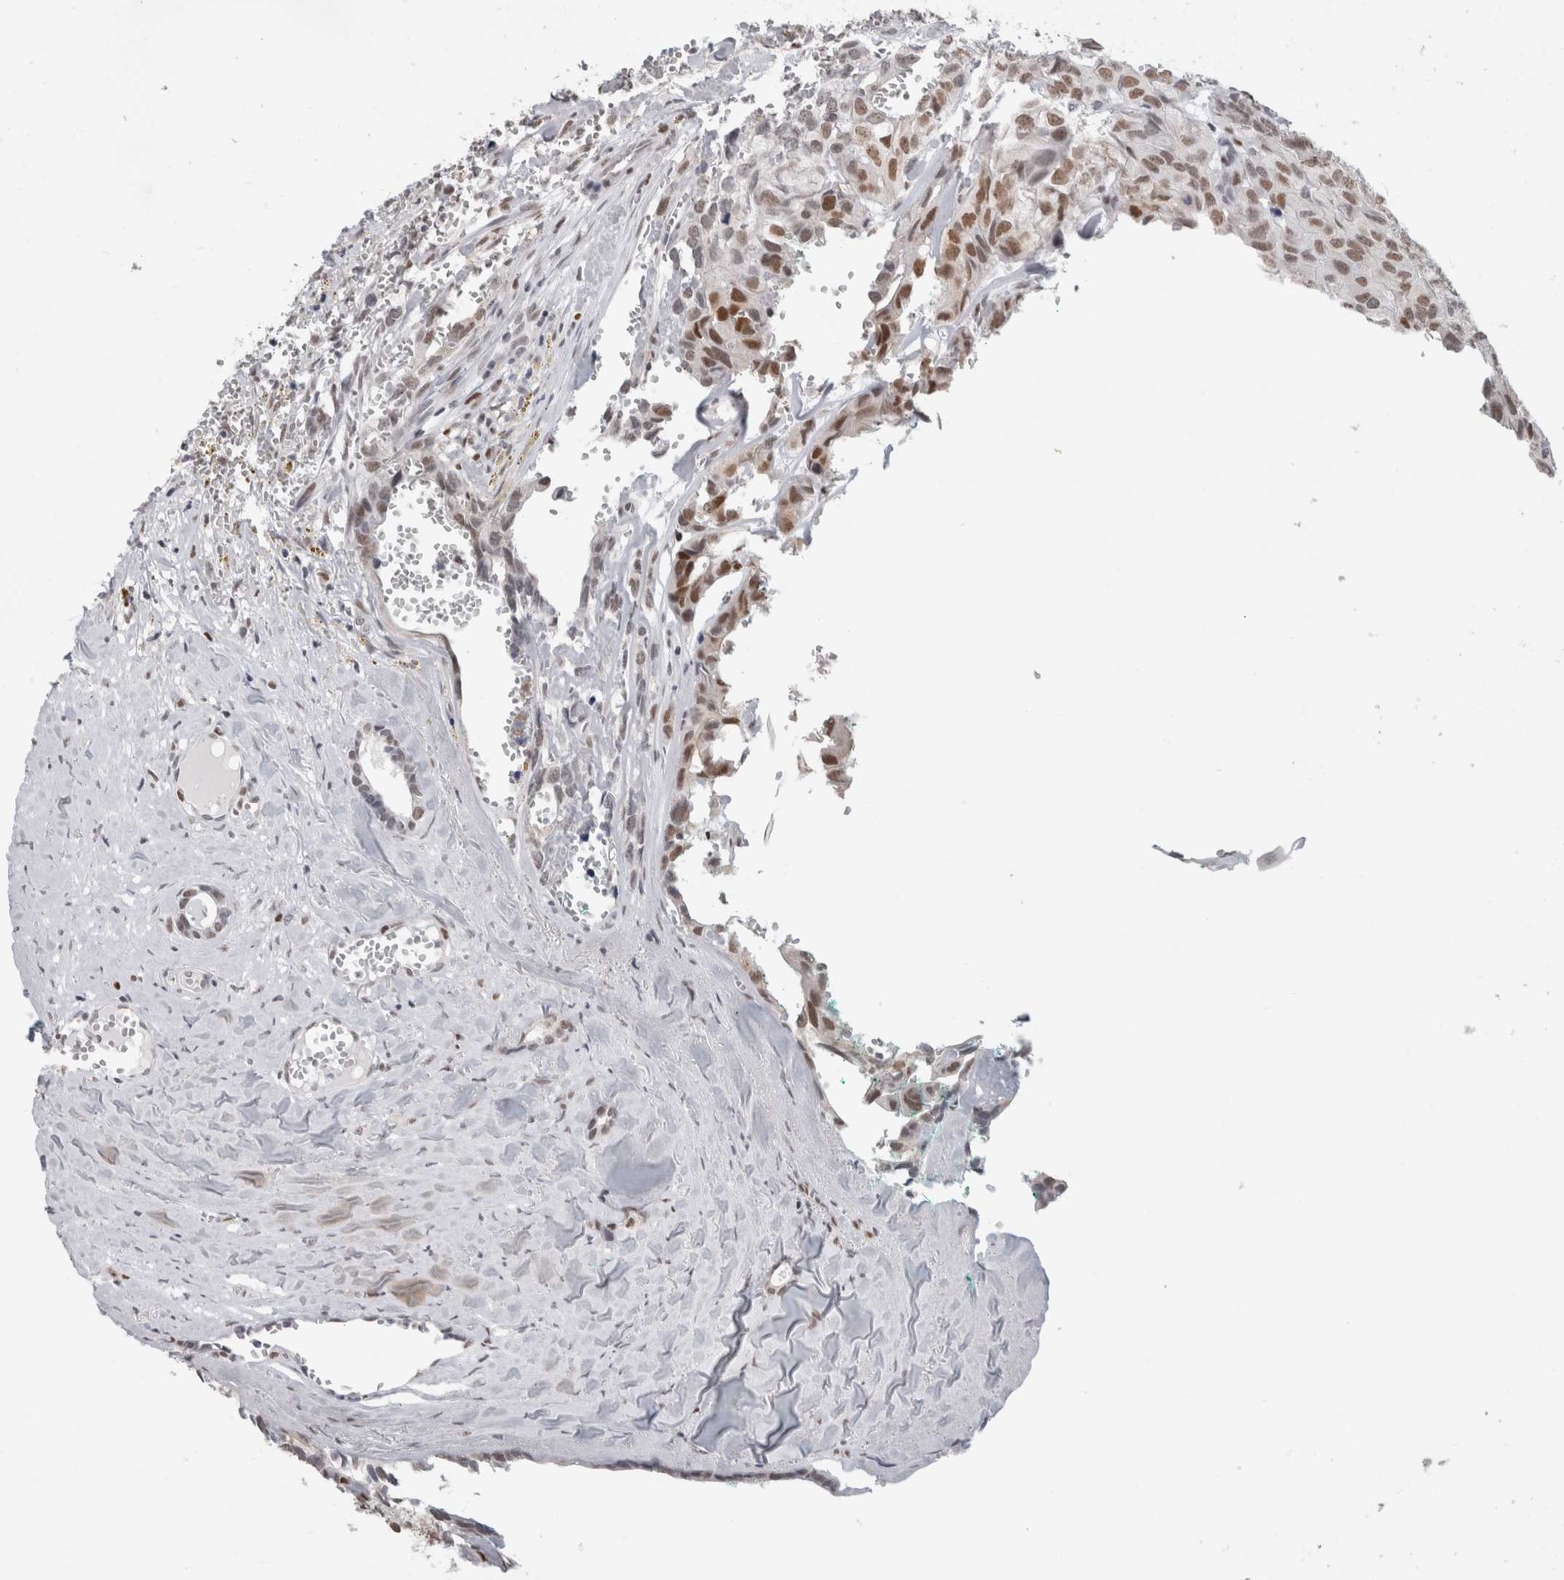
{"staining": {"intensity": "moderate", "quantity": ">75%", "location": "nuclear"}, "tissue": "head and neck cancer", "cell_type": "Tumor cells", "image_type": "cancer", "snomed": [{"axis": "morphology", "description": "Adenocarcinoma, NOS"}, {"axis": "topography", "description": "Salivary gland, NOS"}, {"axis": "topography", "description": "Head-Neck"}], "caption": "Immunohistochemical staining of head and neck cancer displays moderate nuclear protein positivity in about >75% of tumor cells.", "gene": "SMARCC1", "patient": {"sex": "female", "age": 76}}